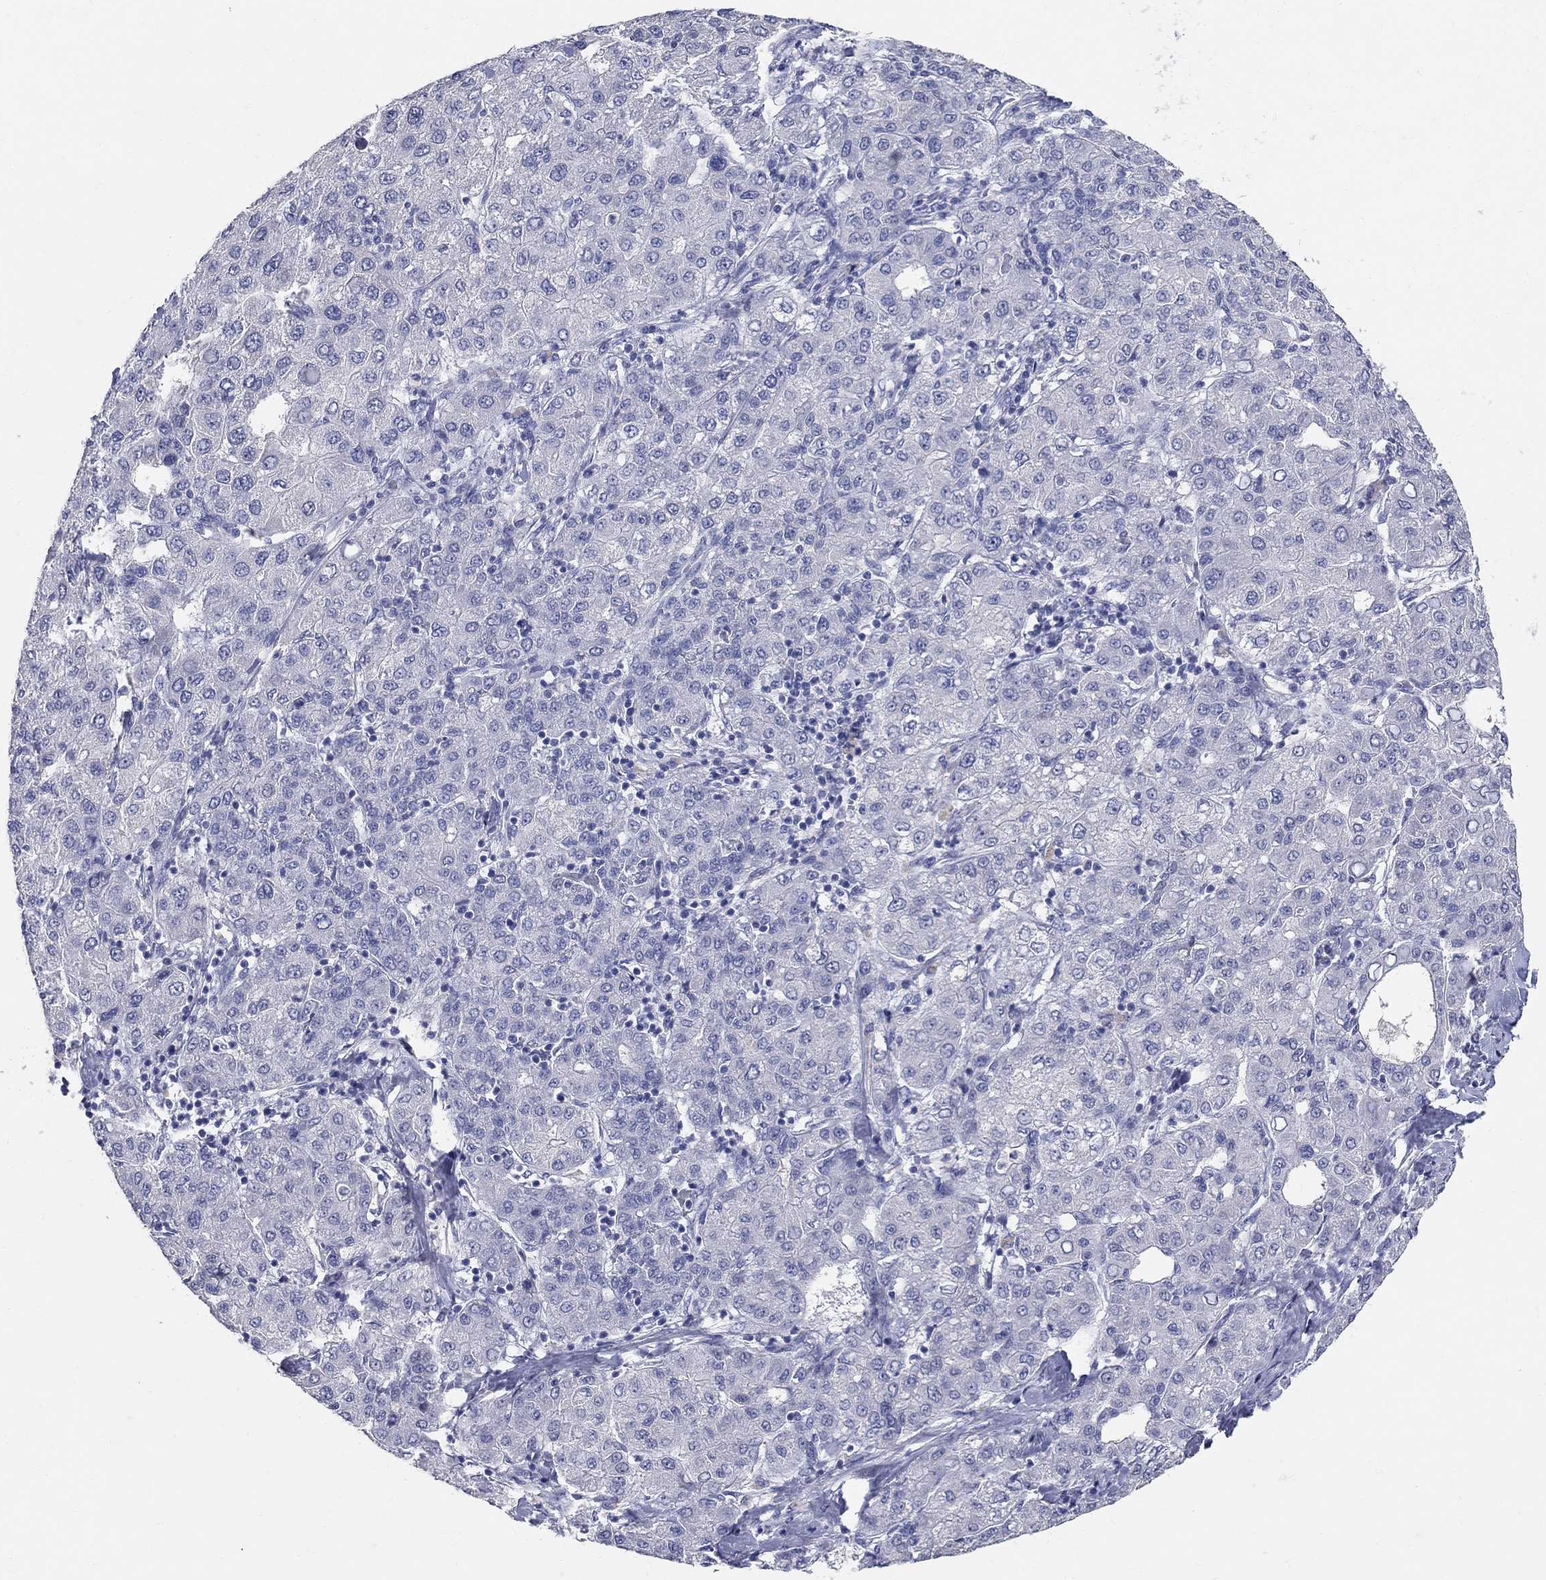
{"staining": {"intensity": "negative", "quantity": "none", "location": "none"}, "tissue": "liver cancer", "cell_type": "Tumor cells", "image_type": "cancer", "snomed": [{"axis": "morphology", "description": "Carcinoma, Hepatocellular, NOS"}, {"axis": "topography", "description": "Liver"}], "caption": "The histopathology image demonstrates no staining of tumor cells in liver cancer.", "gene": "SOX2", "patient": {"sex": "male", "age": 65}}